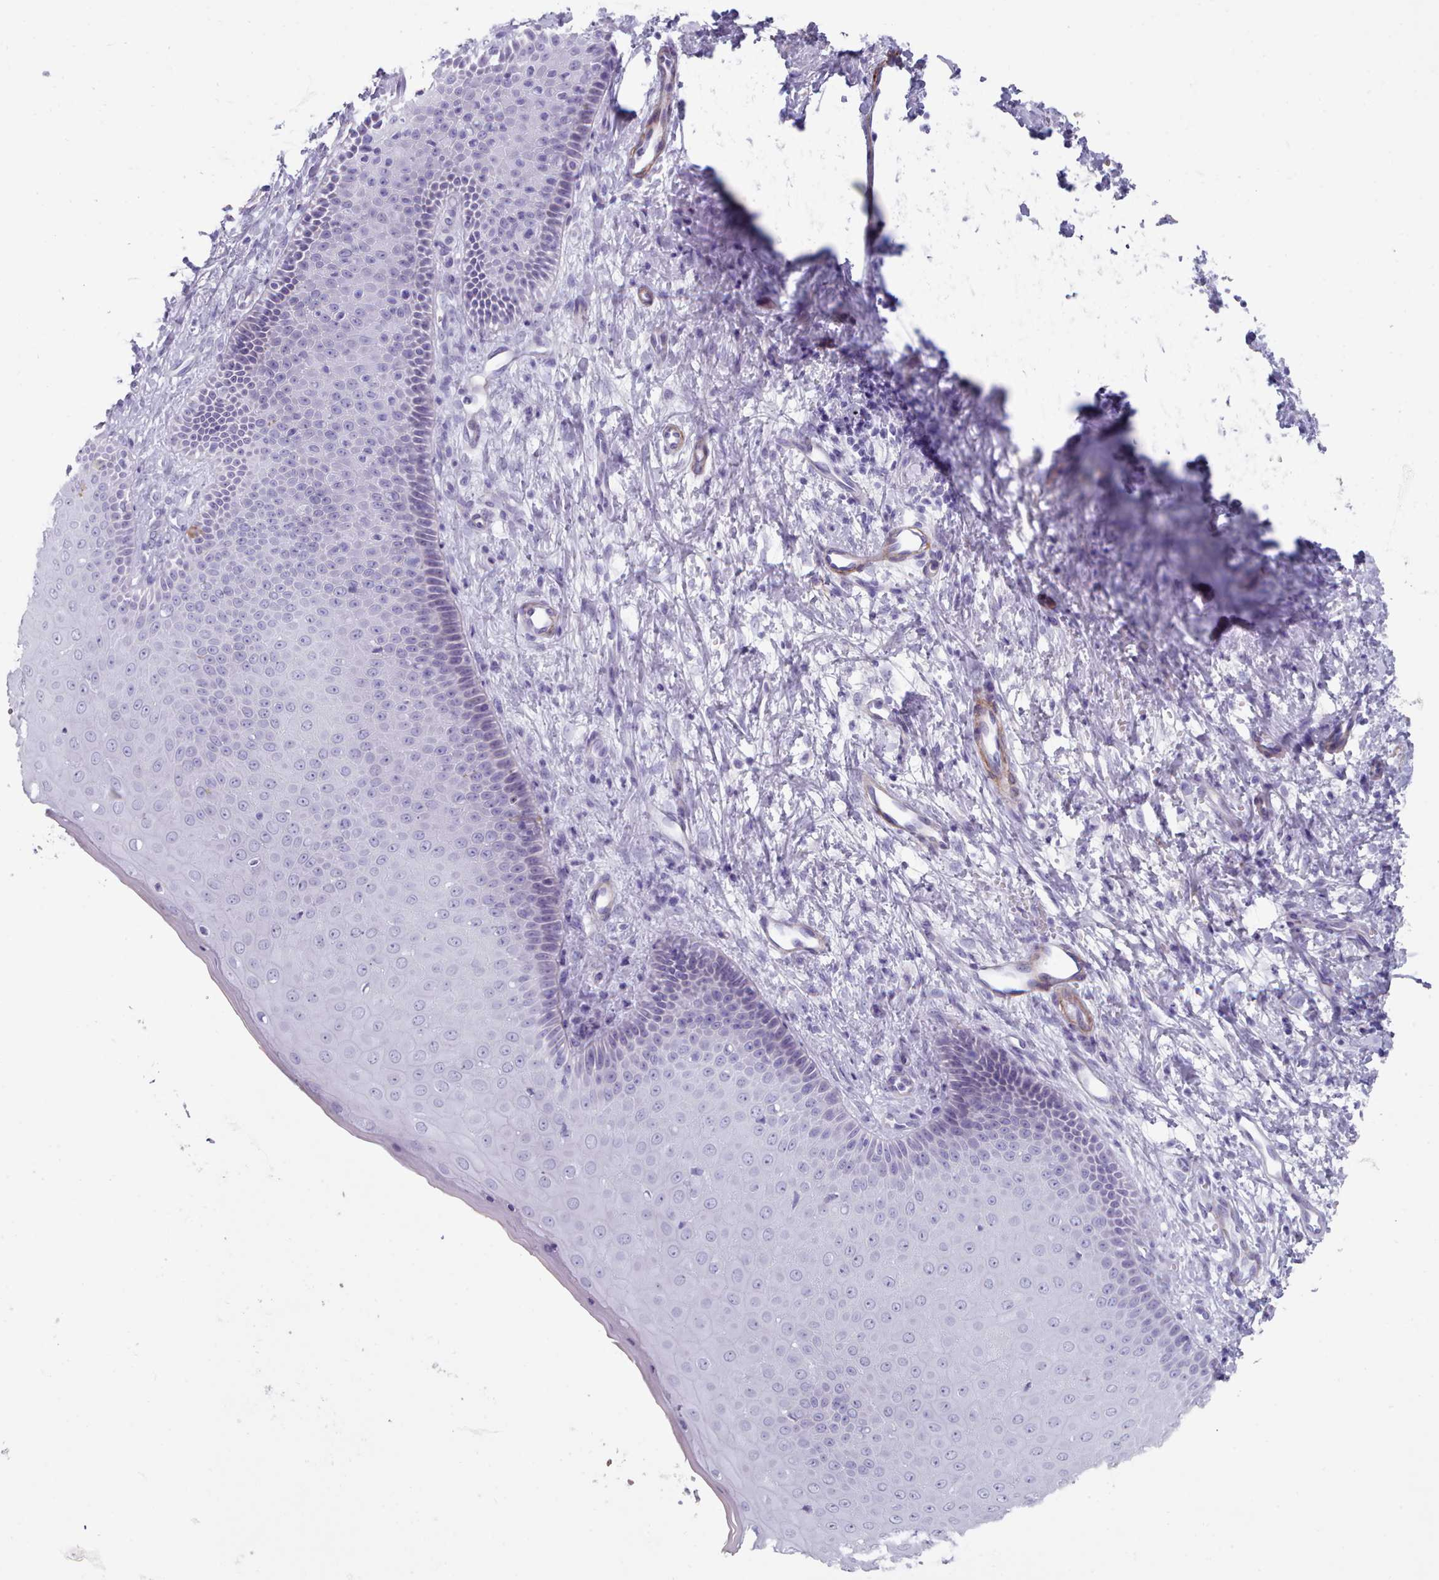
{"staining": {"intensity": "negative", "quantity": "none", "location": "none"}, "tissue": "skin", "cell_type": "Epidermal cells", "image_type": "normal", "snomed": [{"axis": "morphology", "description": "Normal tissue, NOS"}, {"axis": "topography", "description": "Anal"}], "caption": "IHC of unremarkable skin shows no staining in epidermal cells.", "gene": "FPGS", "patient": {"sex": "male", "age": 80}}